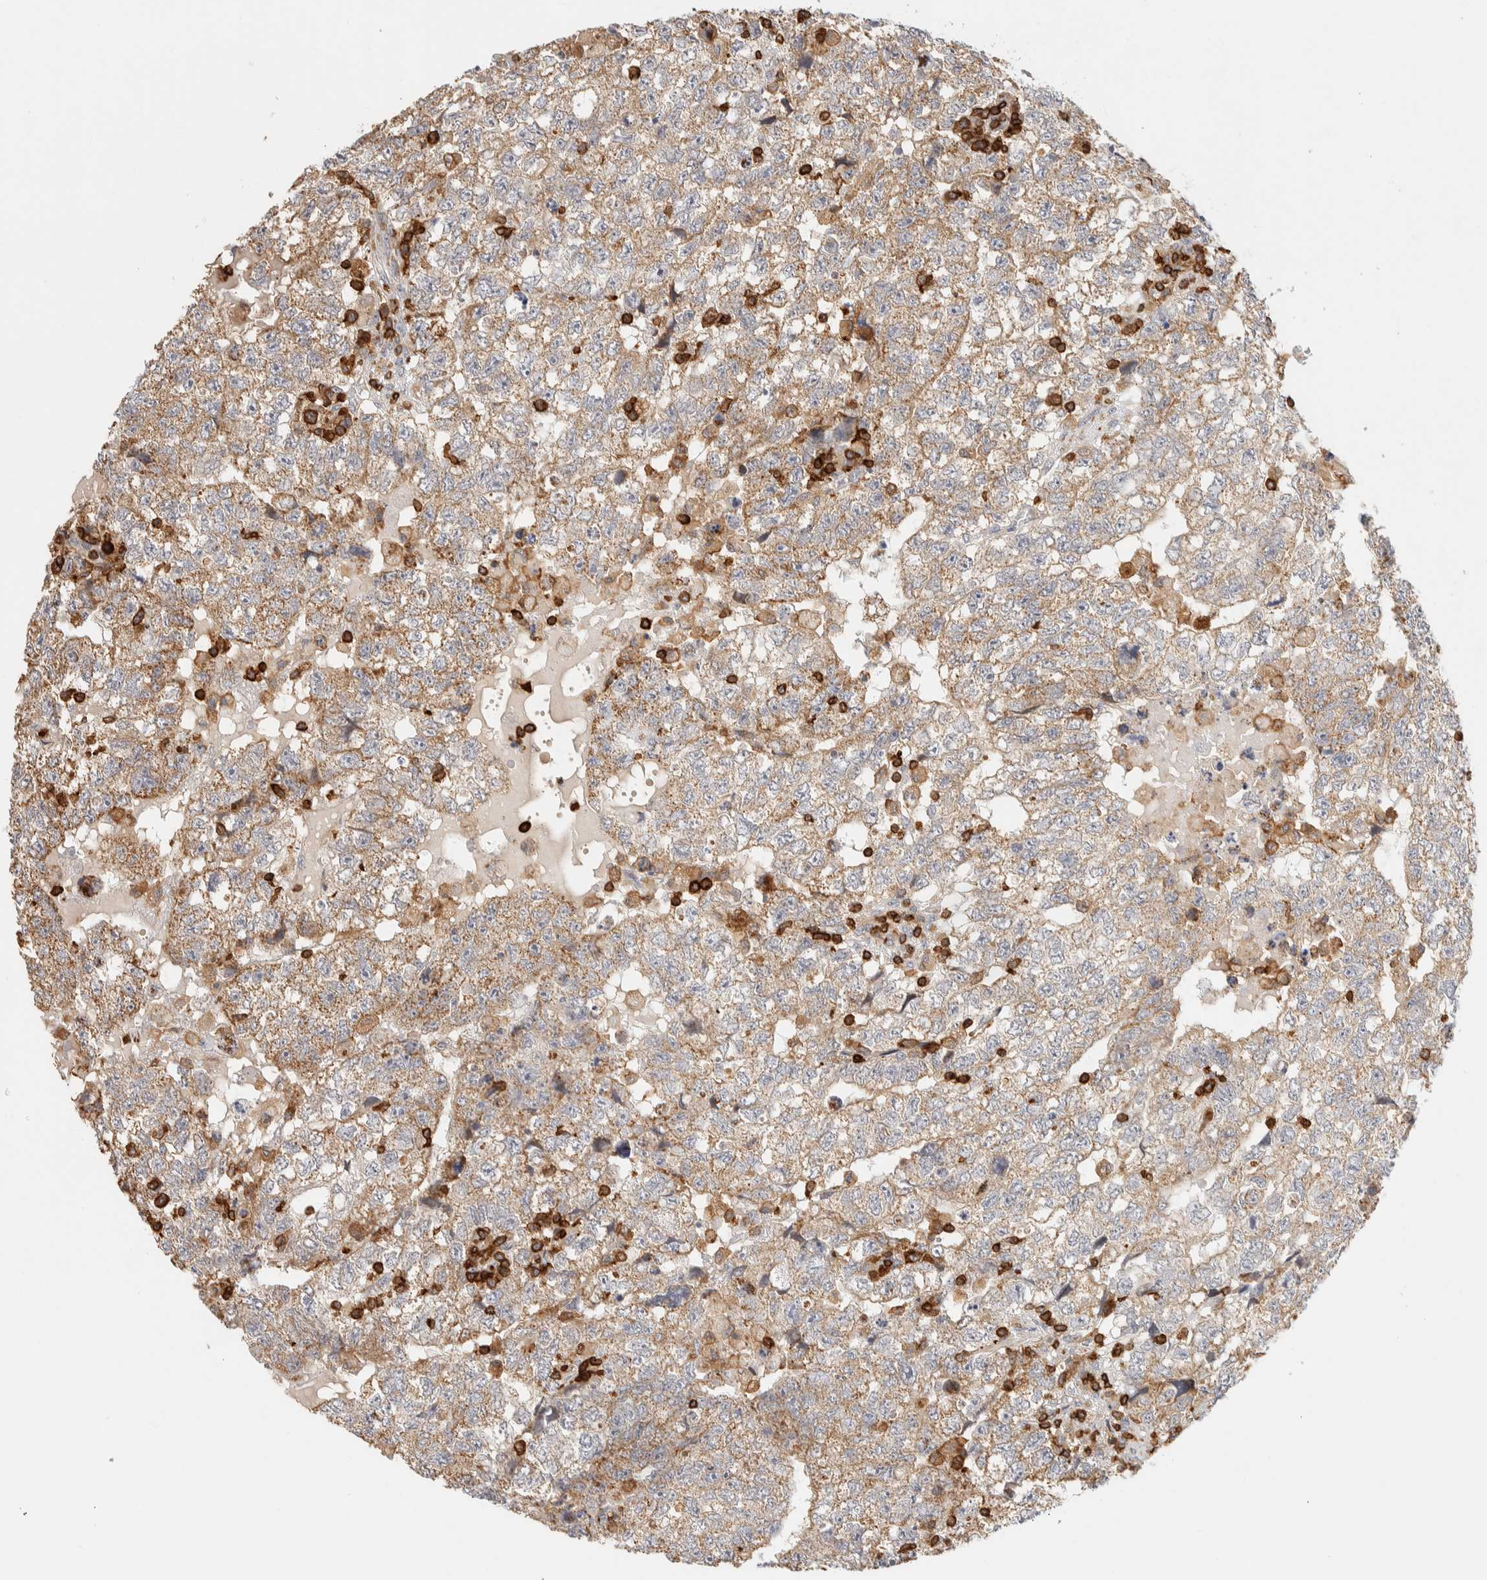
{"staining": {"intensity": "moderate", "quantity": ">75%", "location": "cytoplasmic/membranous"}, "tissue": "testis cancer", "cell_type": "Tumor cells", "image_type": "cancer", "snomed": [{"axis": "morphology", "description": "Carcinoma, Embryonal, NOS"}, {"axis": "topography", "description": "Testis"}], "caption": "An immunohistochemistry (IHC) micrograph of neoplastic tissue is shown. Protein staining in brown shows moderate cytoplasmic/membranous positivity in testis cancer within tumor cells.", "gene": "RUNDC1", "patient": {"sex": "male", "age": 36}}